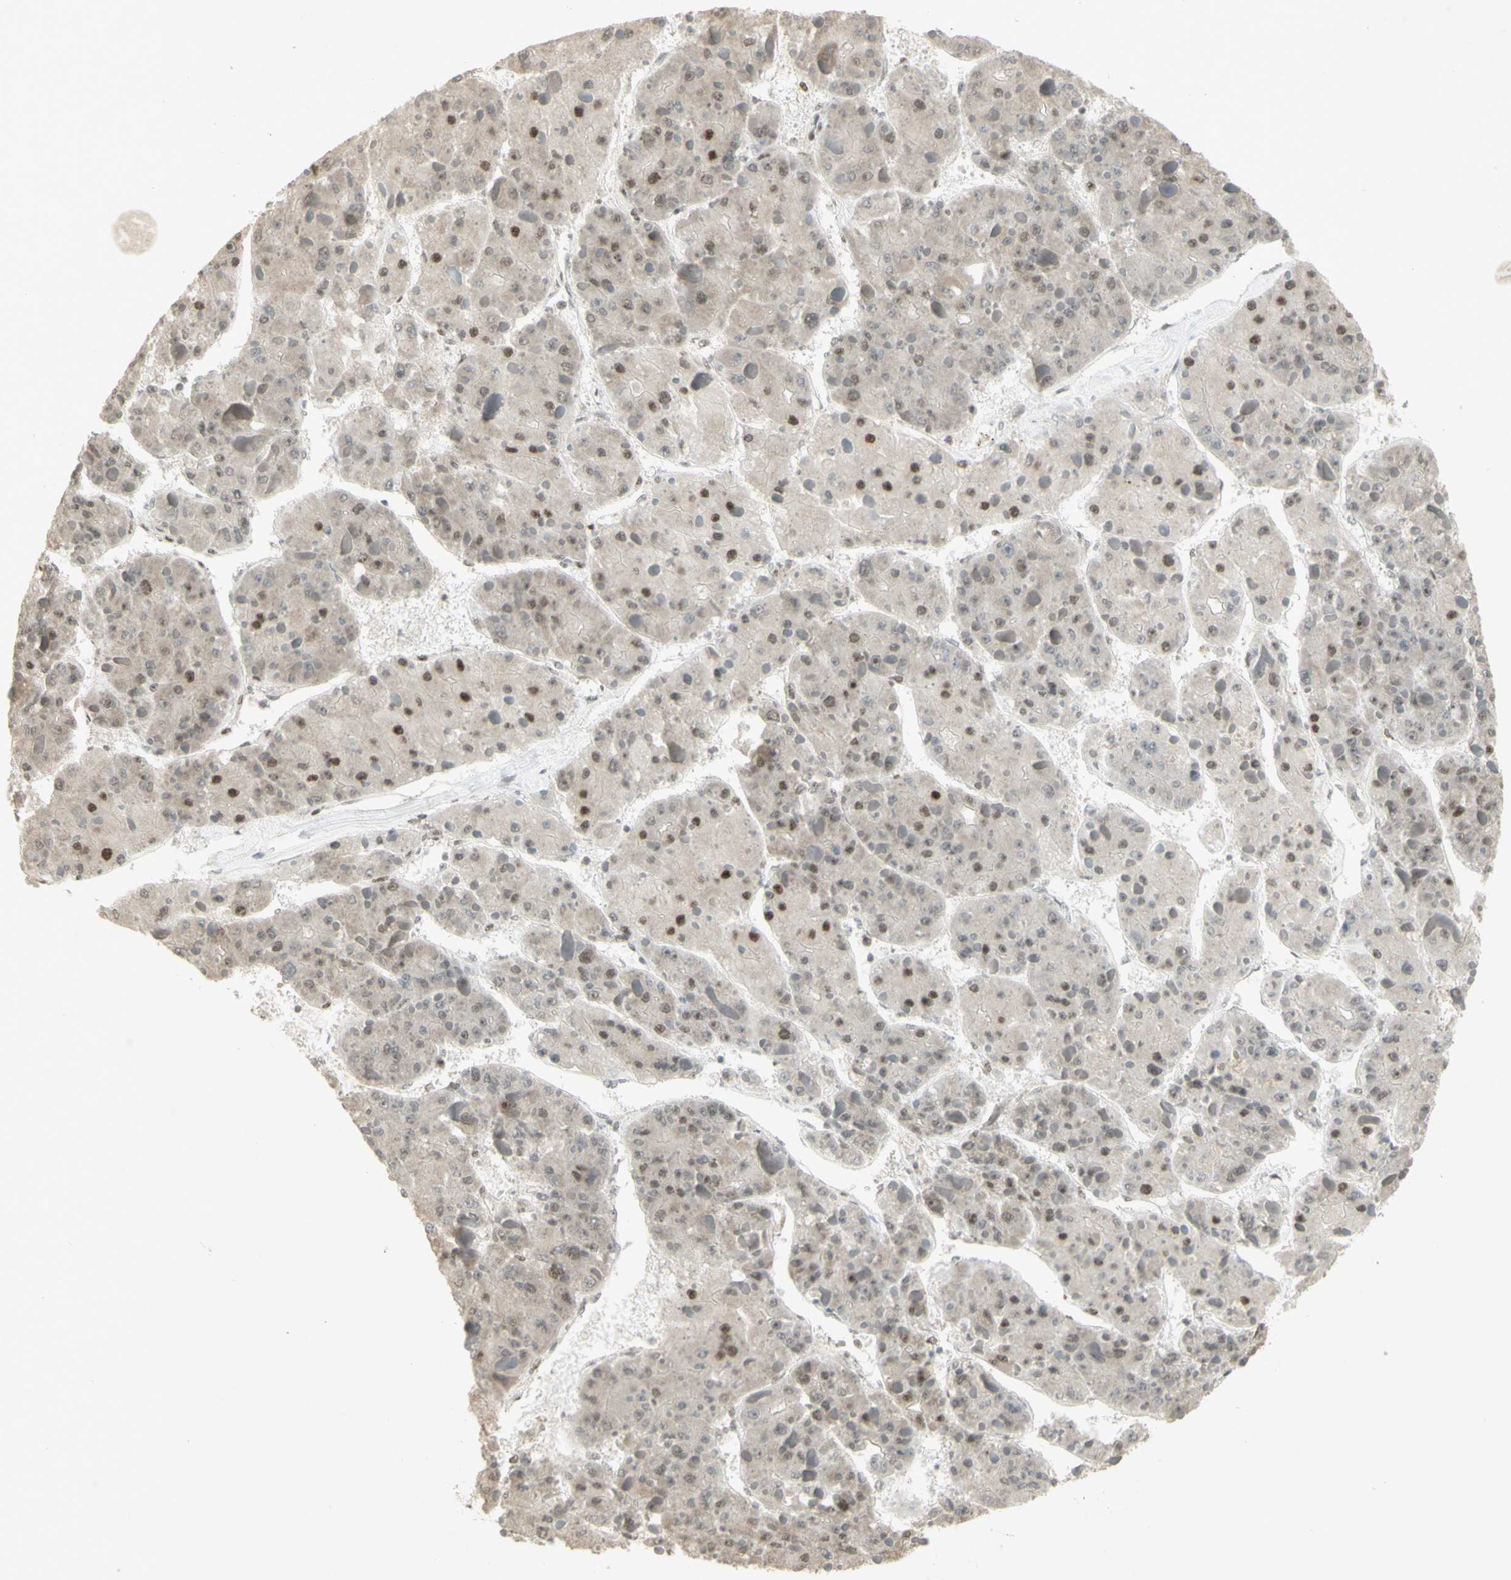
{"staining": {"intensity": "moderate", "quantity": "25%-75%", "location": "nuclear"}, "tissue": "liver cancer", "cell_type": "Tumor cells", "image_type": "cancer", "snomed": [{"axis": "morphology", "description": "Carcinoma, Hepatocellular, NOS"}, {"axis": "topography", "description": "Liver"}], "caption": "Immunohistochemical staining of human liver hepatocellular carcinoma shows medium levels of moderate nuclear protein positivity in approximately 25%-75% of tumor cells.", "gene": "CCNT1", "patient": {"sex": "female", "age": 73}}